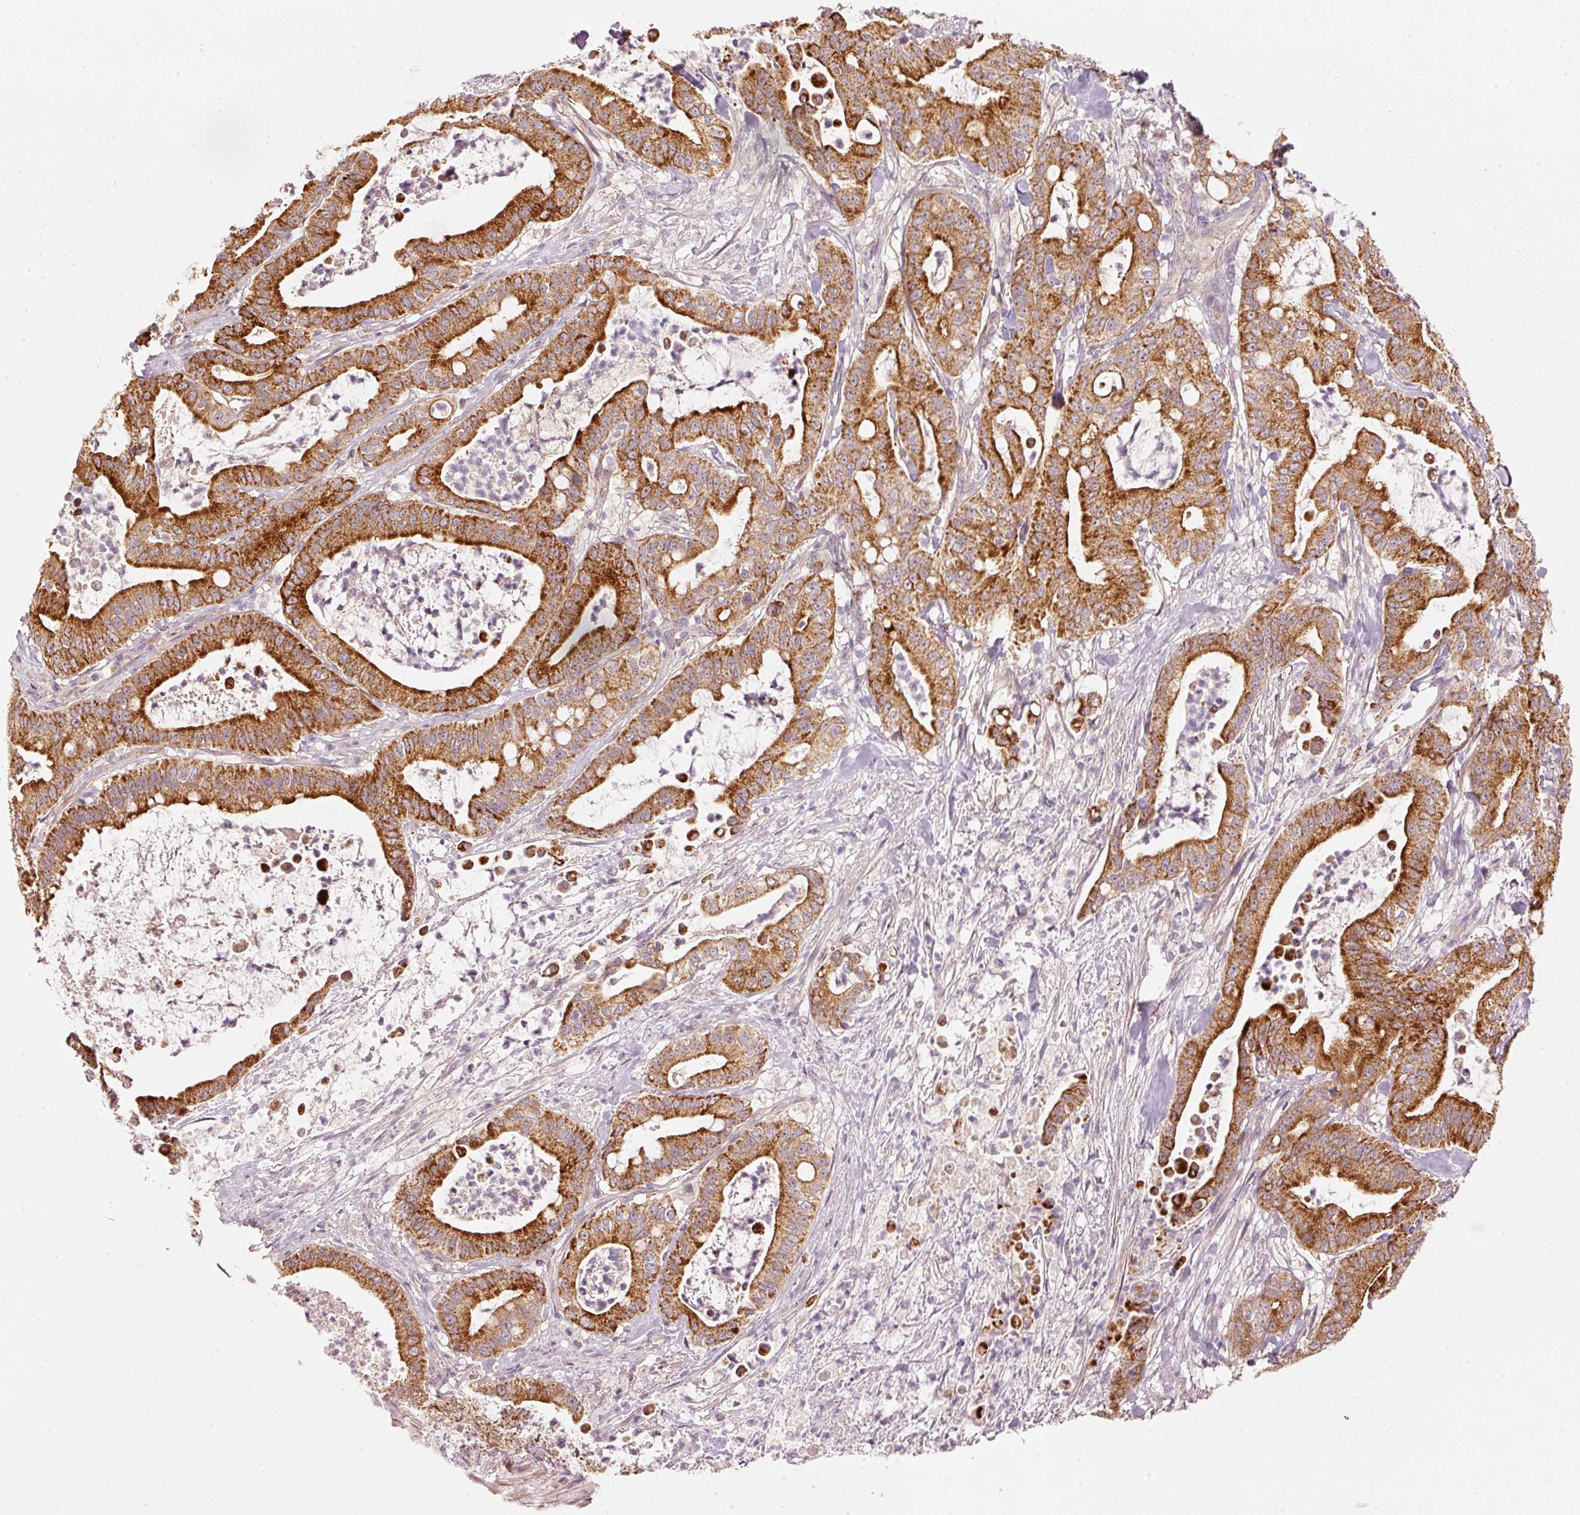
{"staining": {"intensity": "strong", "quantity": ">75%", "location": "cytoplasmic/membranous"}, "tissue": "pancreatic cancer", "cell_type": "Tumor cells", "image_type": "cancer", "snomed": [{"axis": "morphology", "description": "Adenocarcinoma, NOS"}, {"axis": "topography", "description": "Pancreas"}], "caption": "This photomicrograph exhibits immunohistochemistry (IHC) staining of human pancreatic adenocarcinoma, with high strong cytoplasmic/membranous staining in approximately >75% of tumor cells.", "gene": "ARHGAP22", "patient": {"sex": "male", "age": 71}}